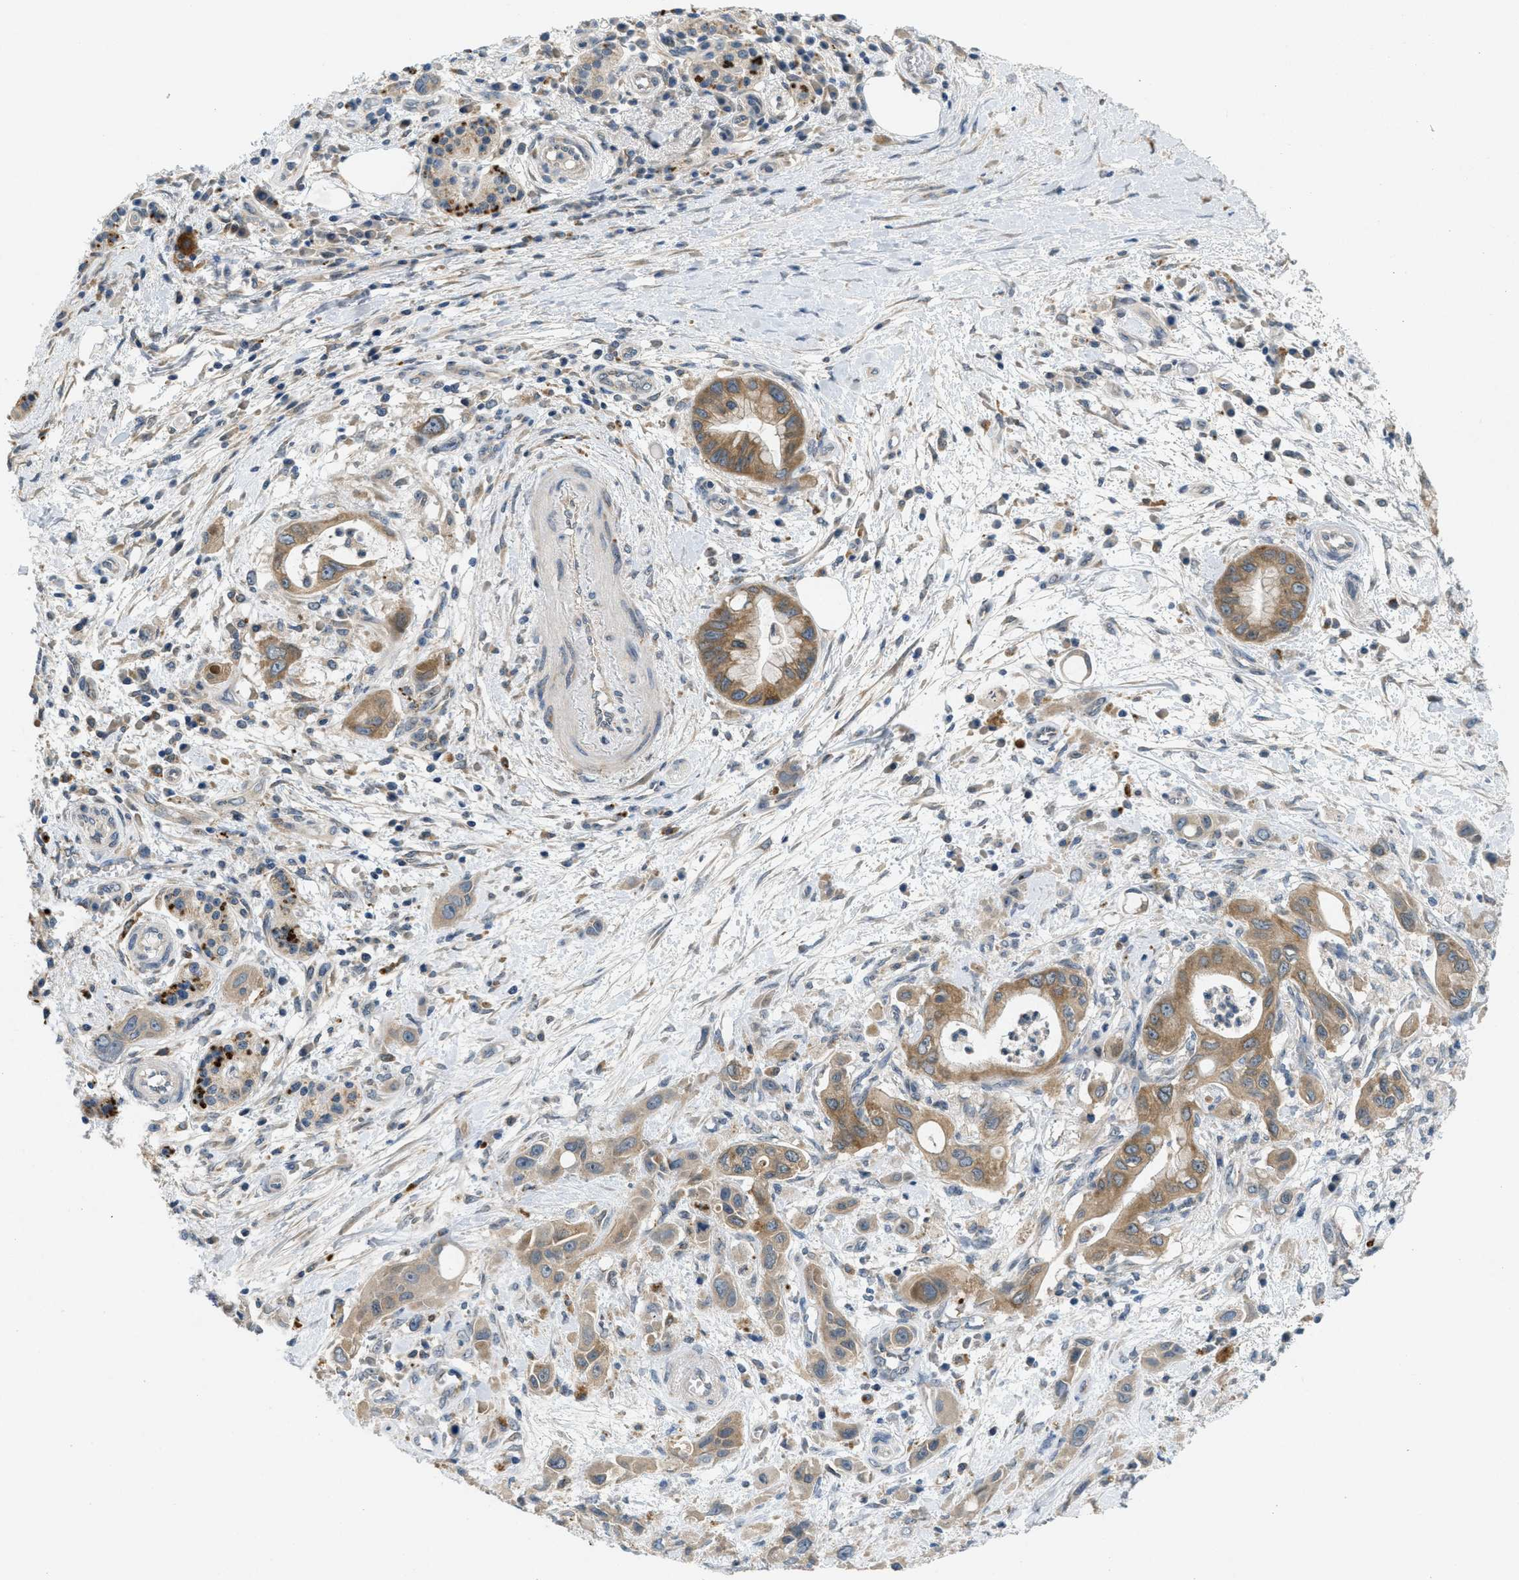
{"staining": {"intensity": "moderate", "quantity": ">75%", "location": "cytoplasmic/membranous"}, "tissue": "pancreatic cancer", "cell_type": "Tumor cells", "image_type": "cancer", "snomed": [{"axis": "morphology", "description": "Adenocarcinoma, NOS"}, {"axis": "topography", "description": "Pancreas"}], "caption": "The immunohistochemical stain labels moderate cytoplasmic/membranous staining in tumor cells of pancreatic cancer (adenocarcinoma) tissue. (brown staining indicates protein expression, while blue staining denotes nuclei).", "gene": "SIGMAR1", "patient": {"sex": "female", "age": 73}}